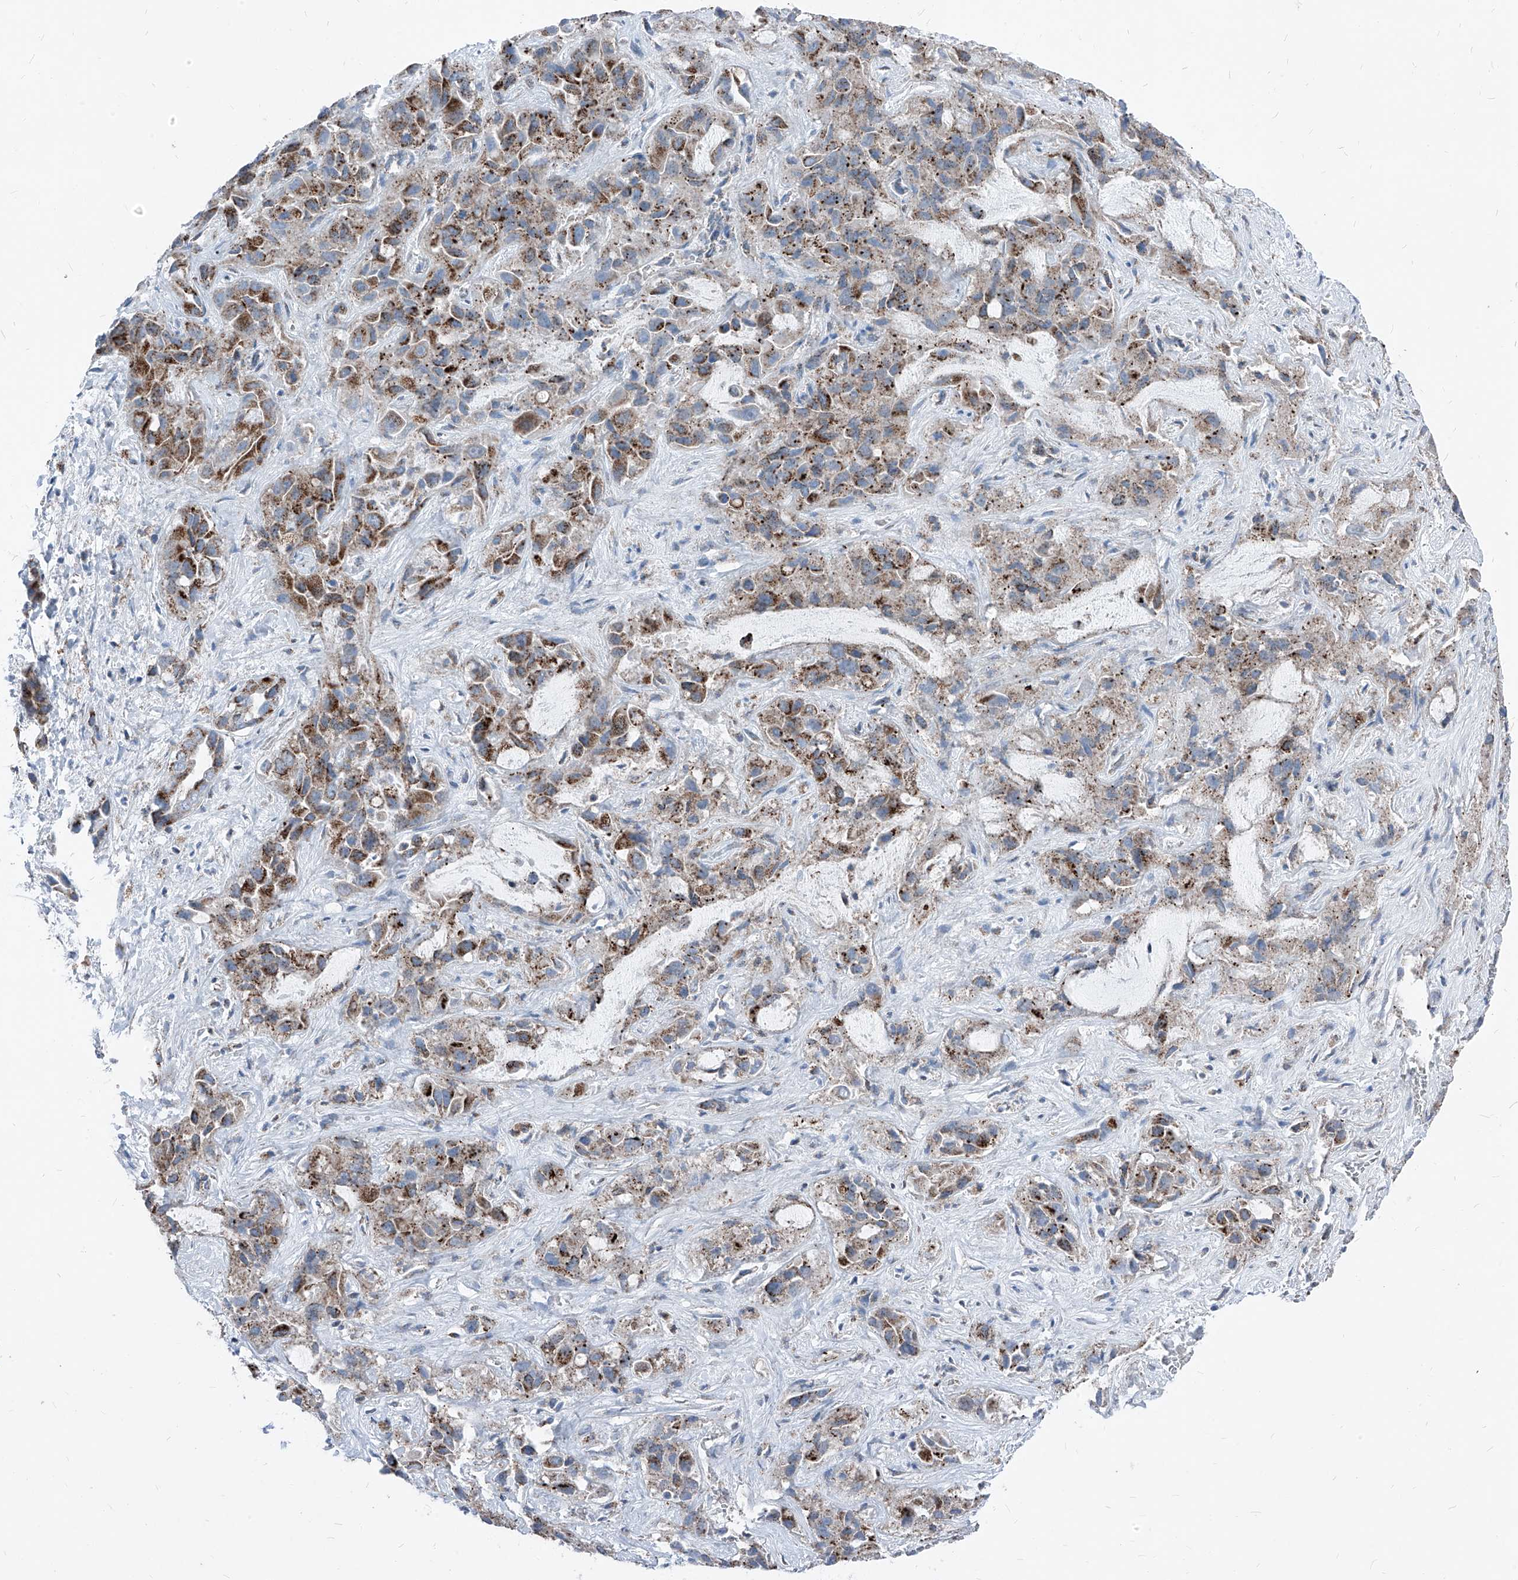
{"staining": {"intensity": "strong", "quantity": ">75%", "location": "cytoplasmic/membranous"}, "tissue": "liver cancer", "cell_type": "Tumor cells", "image_type": "cancer", "snomed": [{"axis": "morphology", "description": "Cholangiocarcinoma"}, {"axis": "topography", "description": "Liver"}], "caption": "Protein expression analysis of cholangiocarcinoma (liver) displays strong cytoplasmic/membranous expression in about >75% of tumor cells. The staining was performed using DAB (3,3'-diaminobenzidine), with brown indicating positive protein expression. Nuclei are stained blue with hematoxylin.", "gene": "AGPS", "patient": {"sex": "female", "age": 52}}